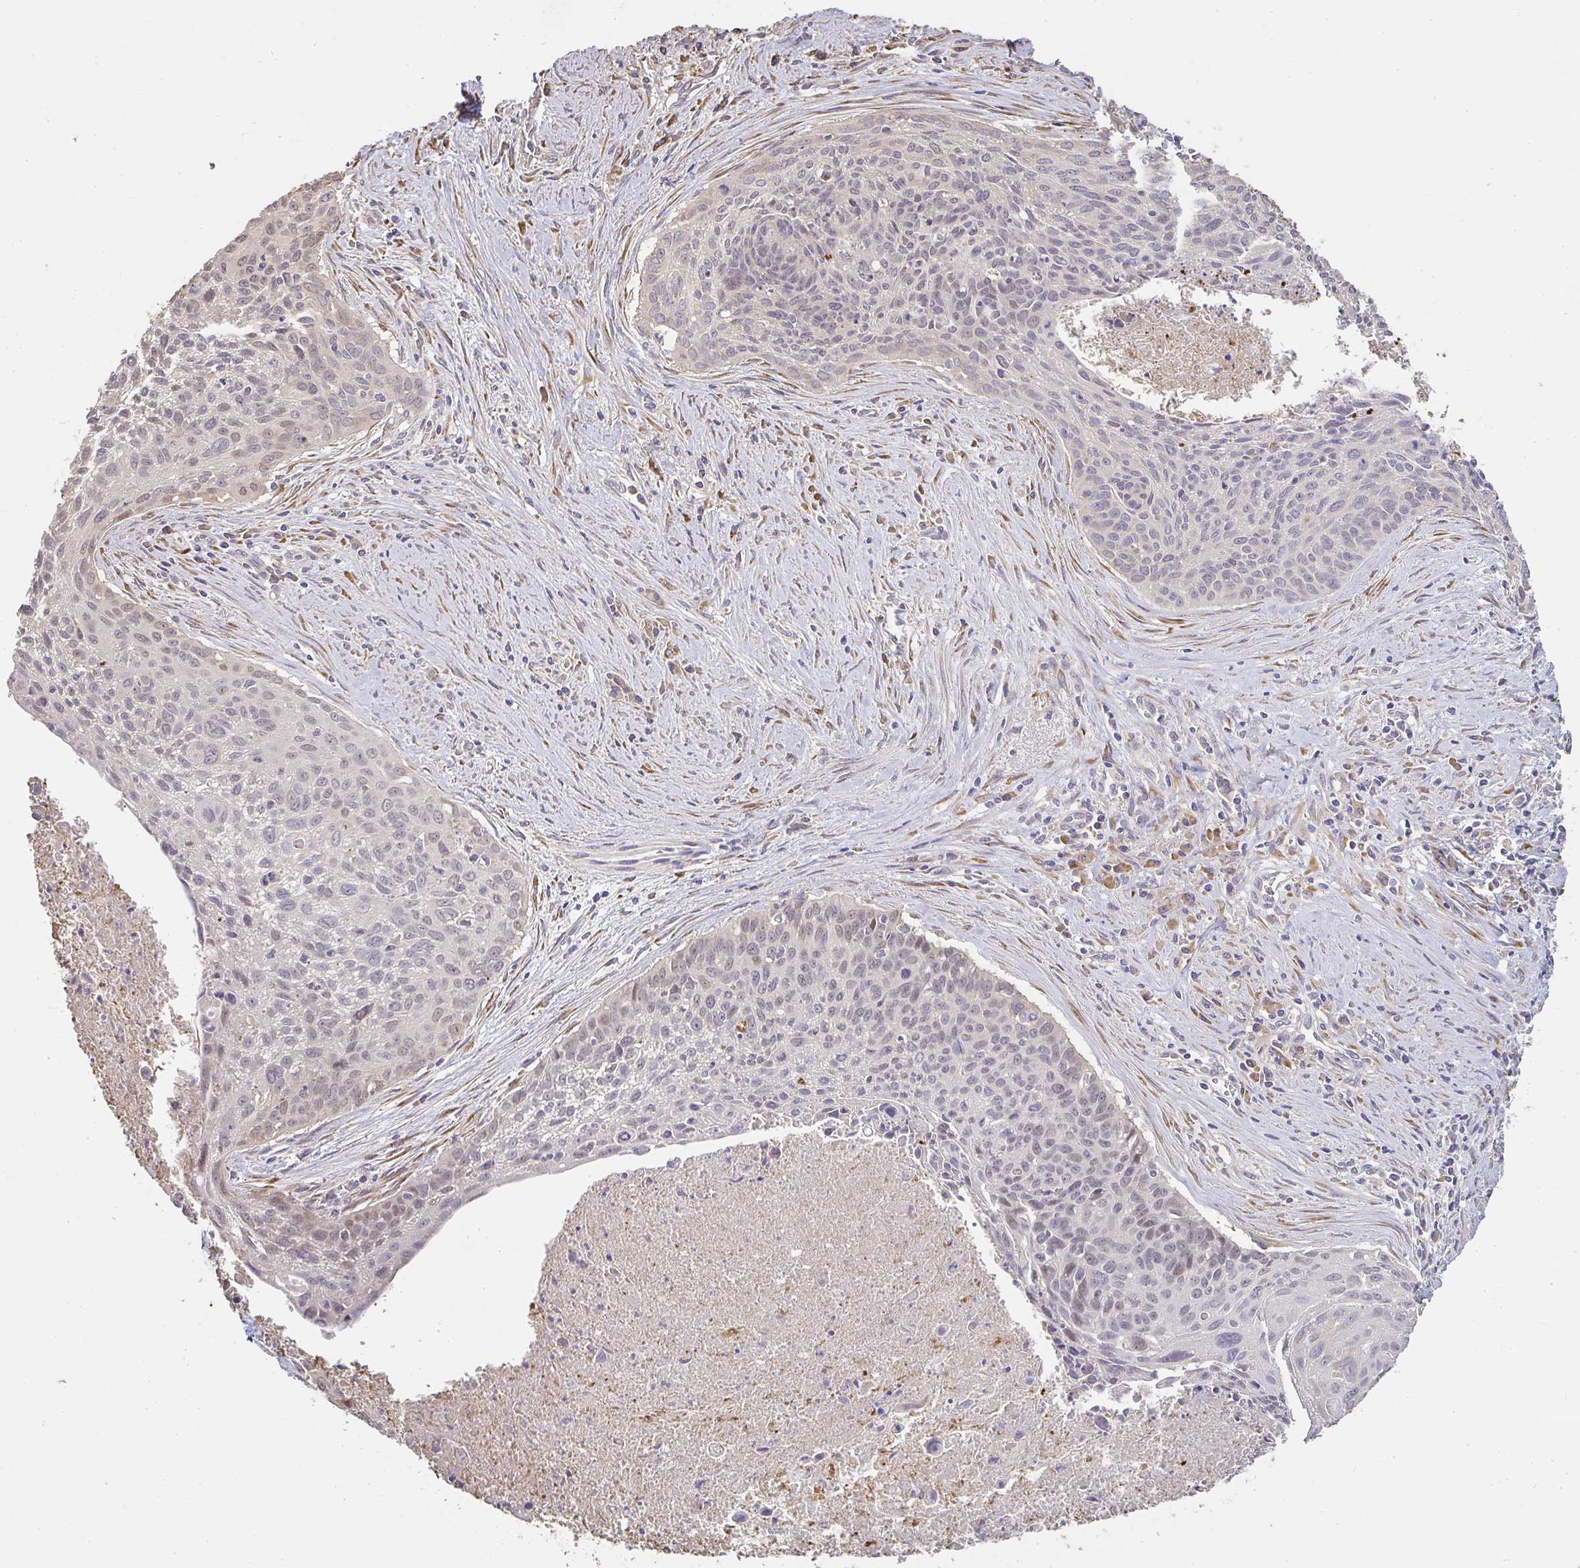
{"staining": {"intensity": "weak", "quantity": "<25%", "location": "nuclear"}, "tissue": "cervical cancer", "cell_type": "Tumor cells", "image_type": "cancer", "snomed": [{"axis": "morphology", "description": "Squamous cell carcinoma, NOS"}, {"axis": "topography", "description": "Cervix"}], "caption": "Cervical cancer (squamous cell carcinoma) stained for a protein using immunohistochemistry (IHC) reveals no staining tumor cells.", "gene": "BRINP3", "patient": {"sex": "female", "age": 55}}